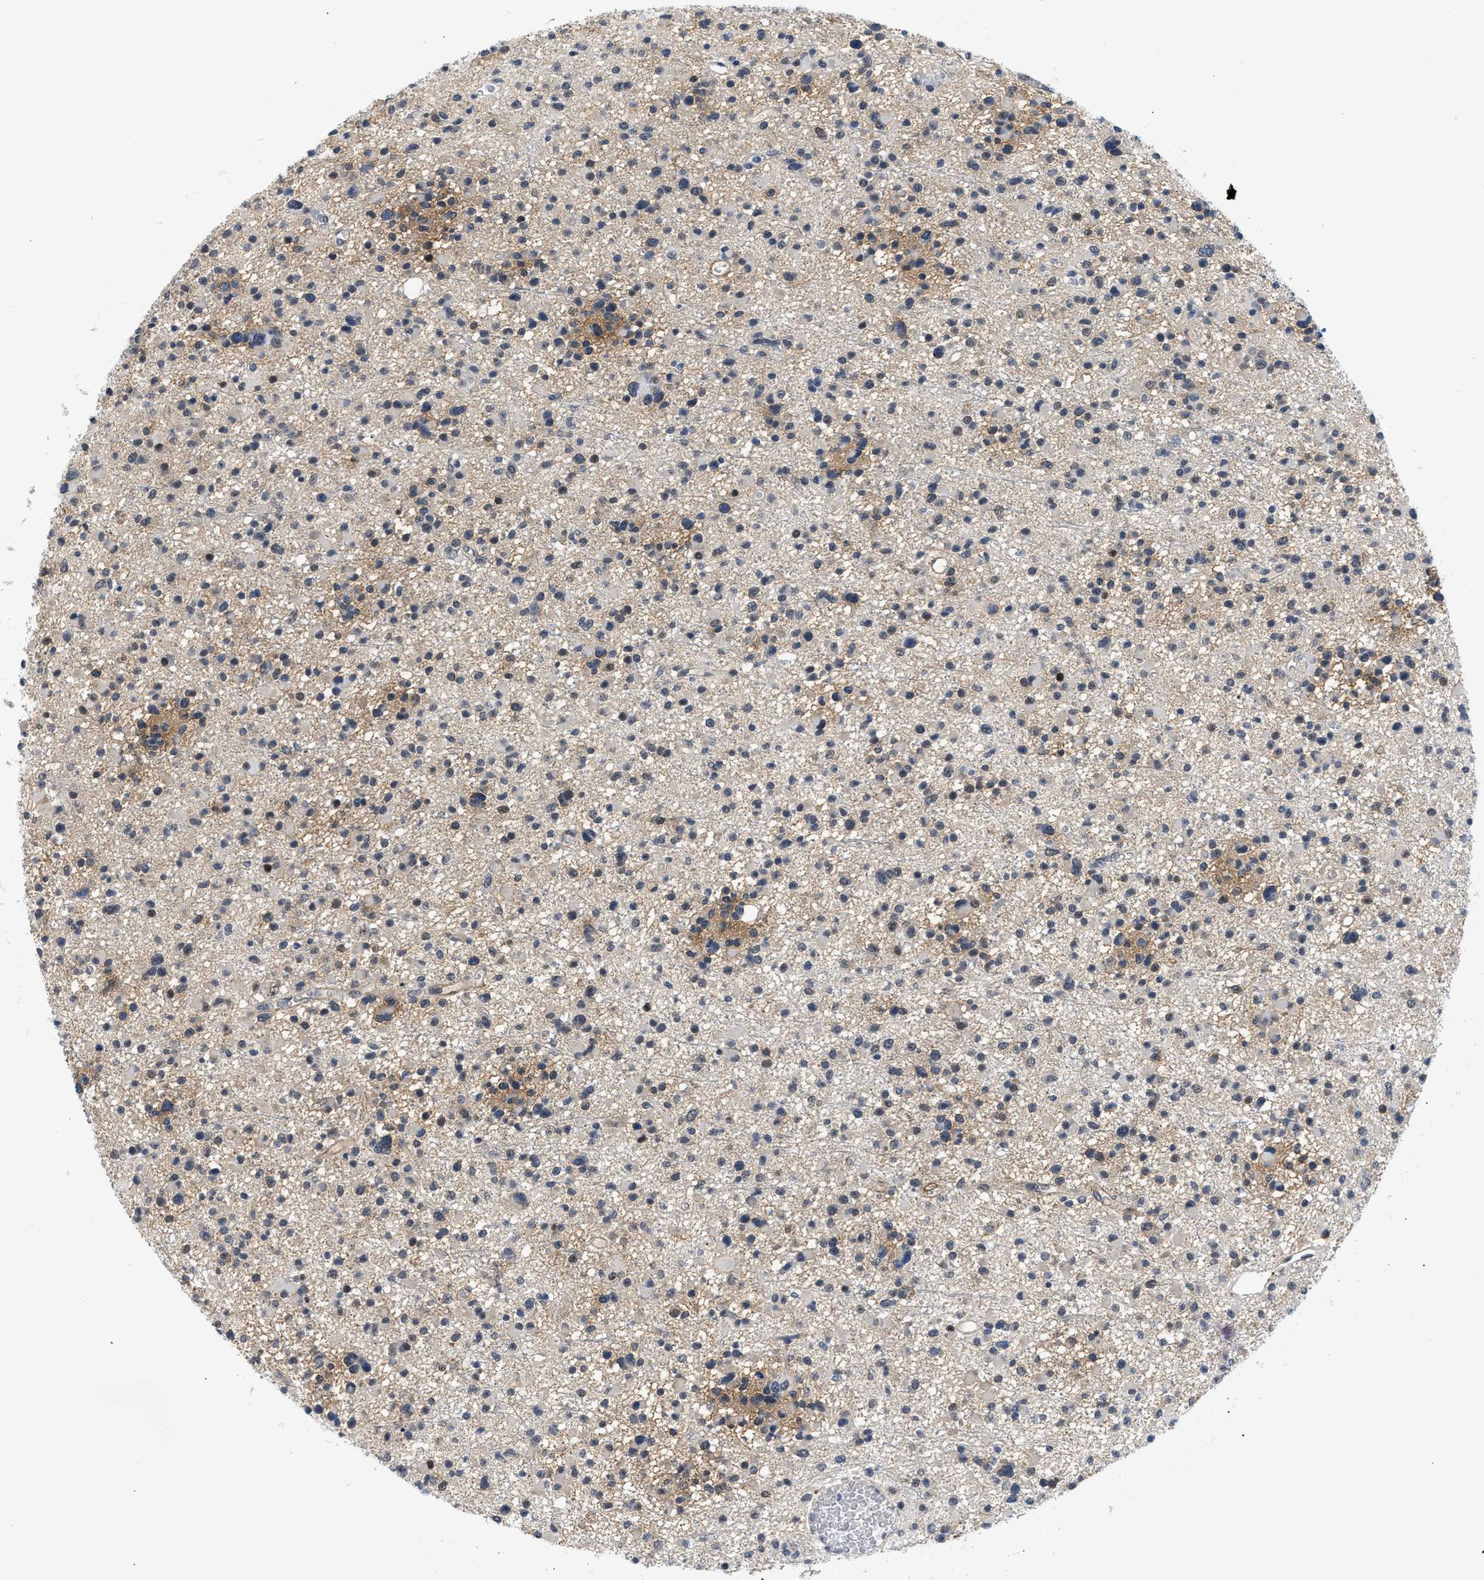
{"staining": {"intensity": "moderate", "quantity": "<25%", "location": "cytoplasmic/membranous"}, "tissue": "glioma", "cell_type": "Tumor cells", "image_type": "cancer", "snomed": [{"axis": "morphology", "description": "Glioma, malignant, Low grade"}, {"axis": "topography", "description": "Brain"}], "caption": "This micrograph demonstrates glioma stained with immunohistochemistry (IHC) to label a protein in brown. The cytoplasmic/membranous of tumor cells show moderate positivity for the protein. Nuclei are counter-stained blue.", "gene": "SLC29A2", "patient": {"sex": "female", "age": 22}}